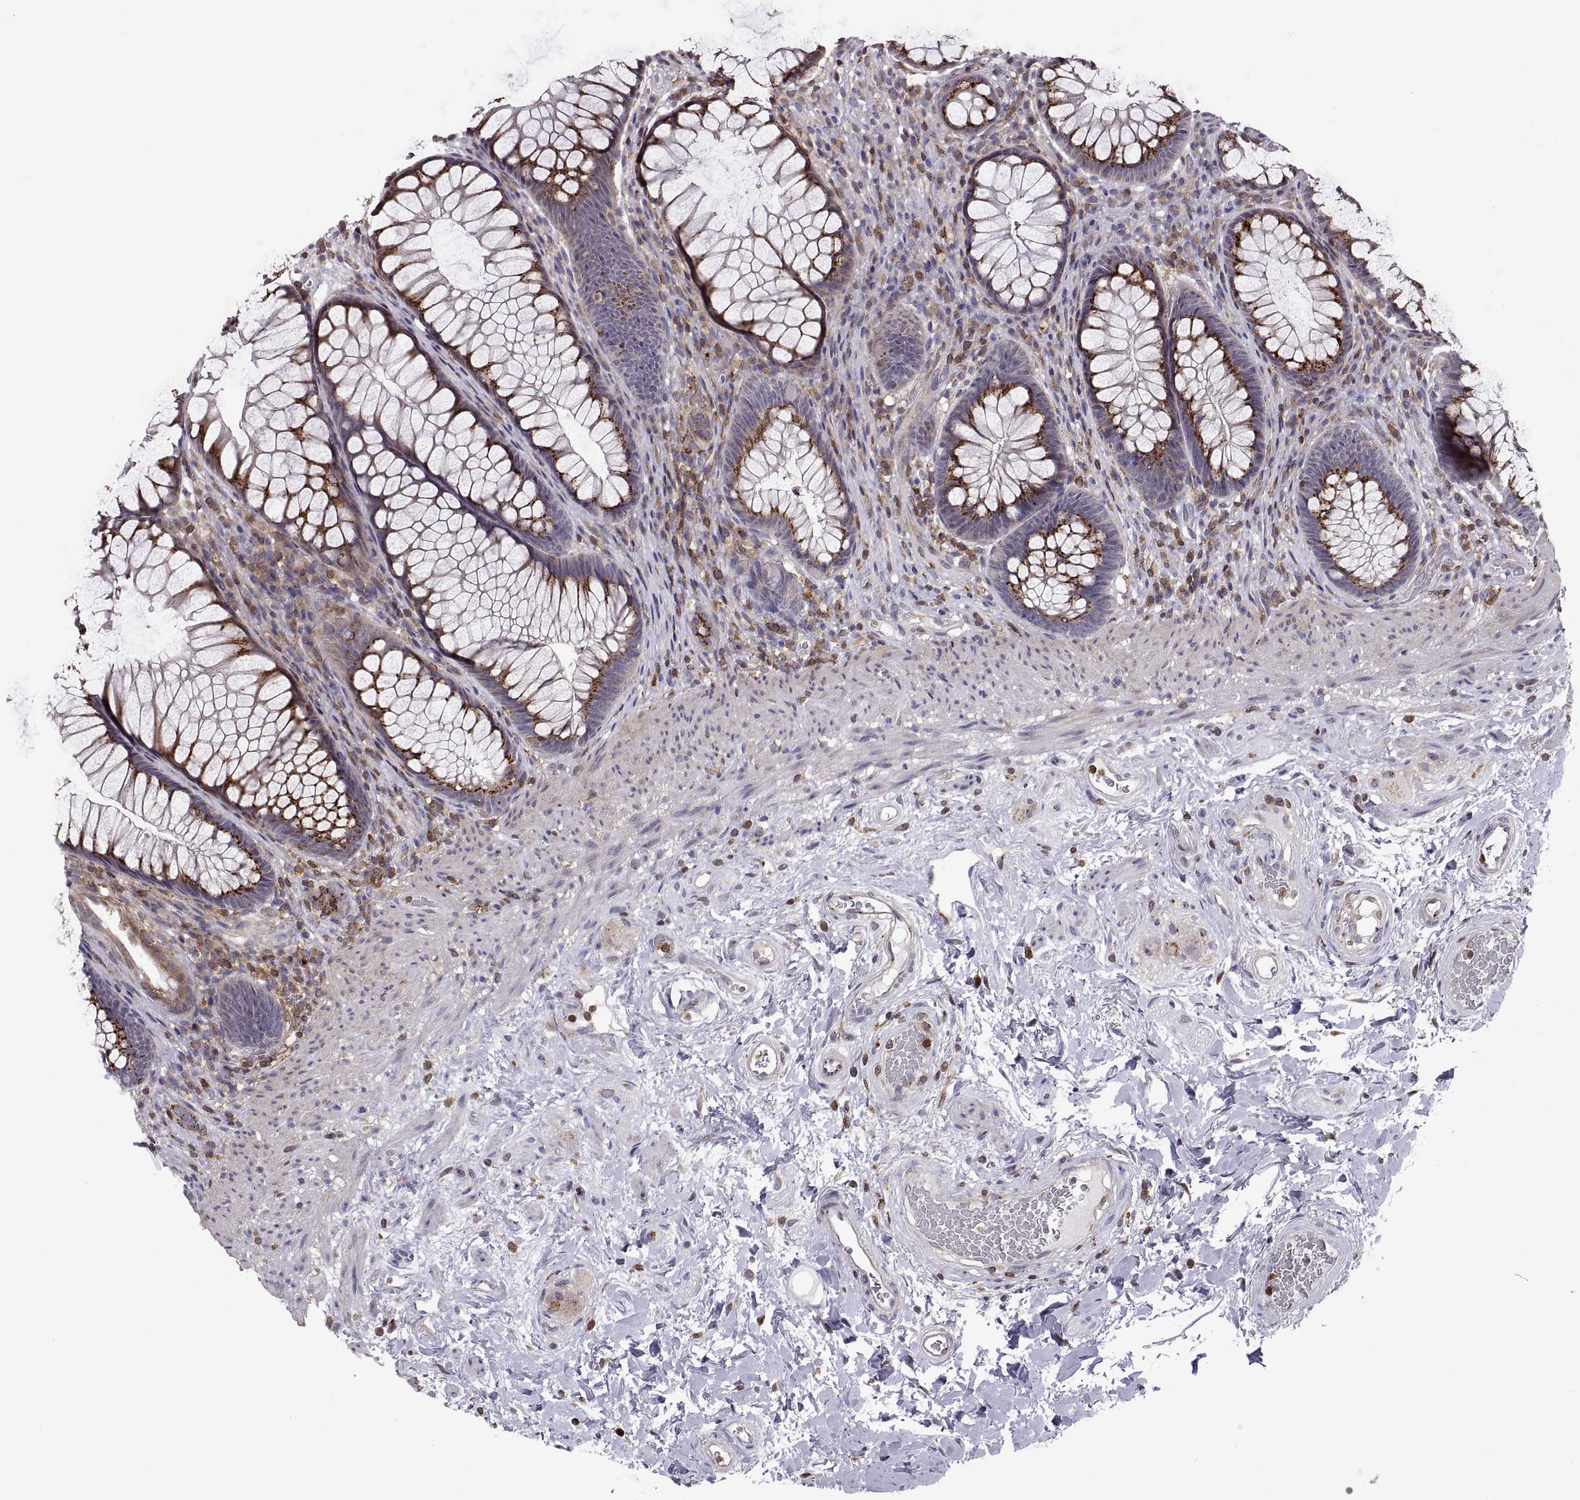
{"staining": {"intensity": "strong", "quantity": ">75%", "location": "cytoplasmic/membranous"}, "tissue": "rectum", "cell_type": "Glandular cells", "image_type": "normal", "snomed": [{"axis": "morphology", "description": "Normal tissue, NOS"}, {"axis": "topography", "description": "Smooth muscle"}, {"axis": "topography", "description": "Rectum"}], "caption": "Protein staining of benign rectum displays strong cytoplasmic/membranous expression in approximately >75% of glandular cells. (DAB = brown stain, brightfield microscopy at high magnification).", "gene": "ACAP1", "patient": {"sex": "male", "age": 53}}